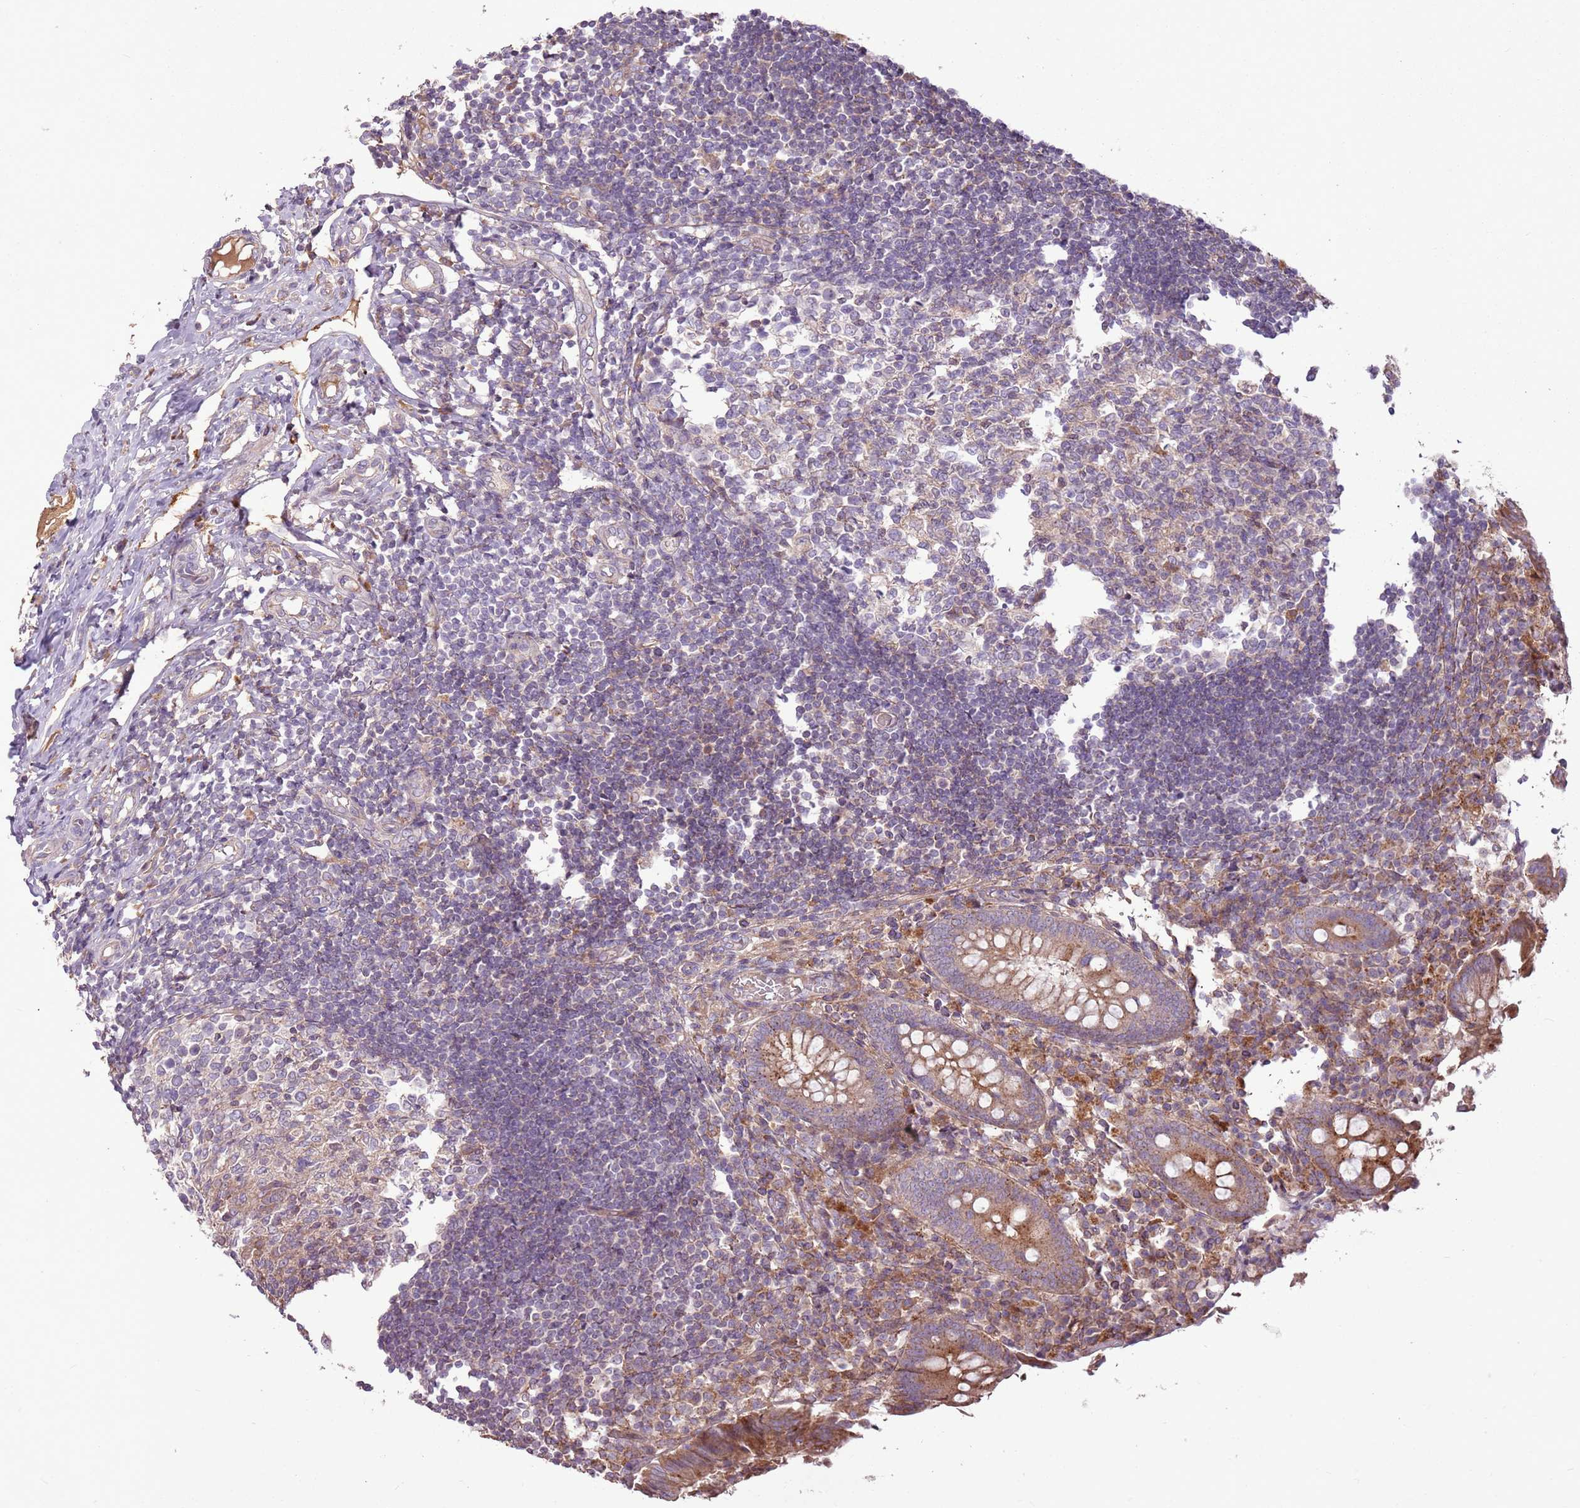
{"staining": {"intensity": "moderate", "quantity": ">75%", "location": "cytoplasmic/membranous"}, "tissue": "appendix", "cell_type": "Glandular cells", "image_type": "normal", "snomed": [{"axis": "morphology", "description": "Normal tissue, NOS"}, {"axis": "topography", "description": "Appendix"}], "caption": "Immunohistochemical staining of benign human appendix reveals medium levels of moderate cytoplasmic/membranous staining in approximately >75% of glandular cells.", "gene": "ANKRD24", "patient": {"sex": "female", "age": 17}}